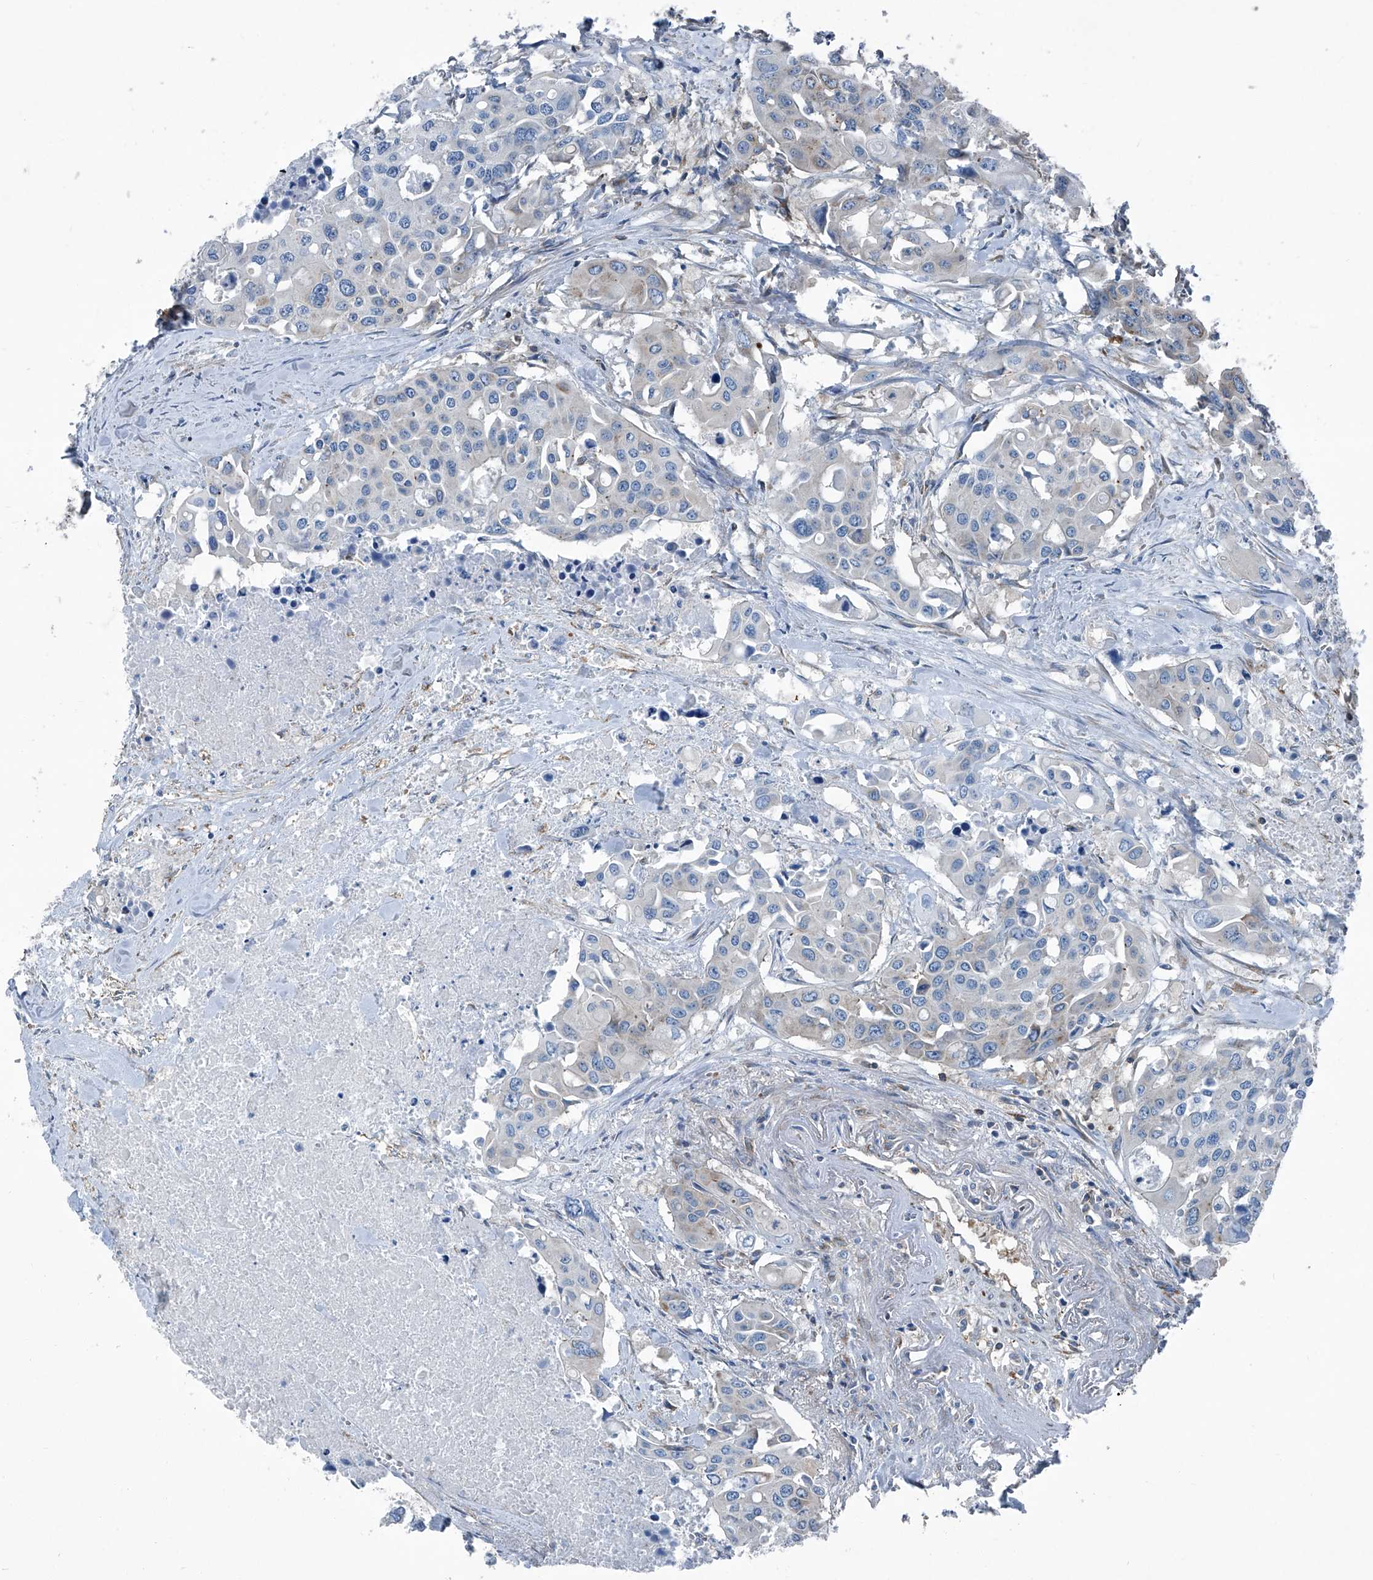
{"staining": {"intensity": "negative", "quantity": "none", "location": "none"}, "tissue": "colorectal cancer", "cell_type": "Tumor cells", "image_type": "cancer", "snomed": [{"axis": "morphology", "description": "Adenocarcinoma, NOS"}, {"axis": "topography", "description": "Colon"}], "caption": "DAB immunohistochemical staining of human adenocarcinoma (colorectal) reveals no significant expression in tumor cells.", "gene": "SEPTIN7", "patient": {"sex": "male", "age": 77}}